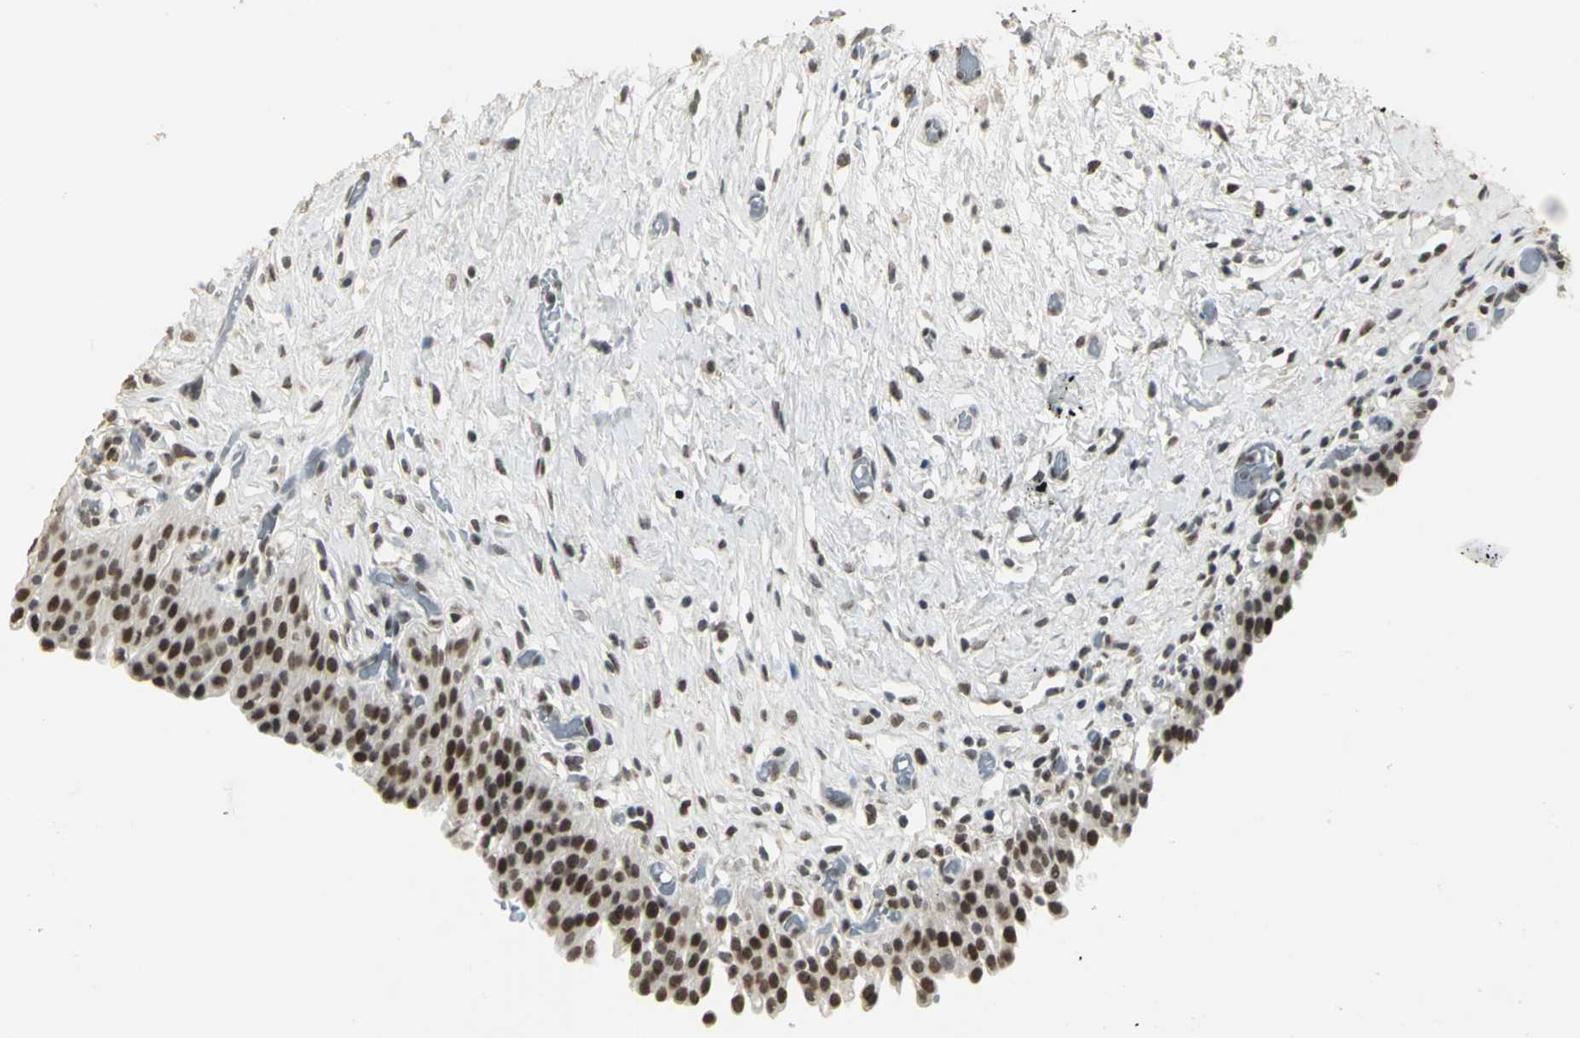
{"staining": {"intensity": "strong", "quantity": ">75%", "location": "nuclear"}, "tissue": "urinary bladder", "cell_type": "Urothelial cells", "image_type": "normal", "snomed": [{"axis": "morphology", "description": "Normal tissue, NOS"}, {"axis": "topography", "description": "Urinary bladder"}], "caption": "The image demonstrates staining of normal urinary bladder, revealing strong nuclear protein staining (brown color) within urothelial cells.", "gene": "CBX3", "patient": {"sex": "male", "age": 51}}